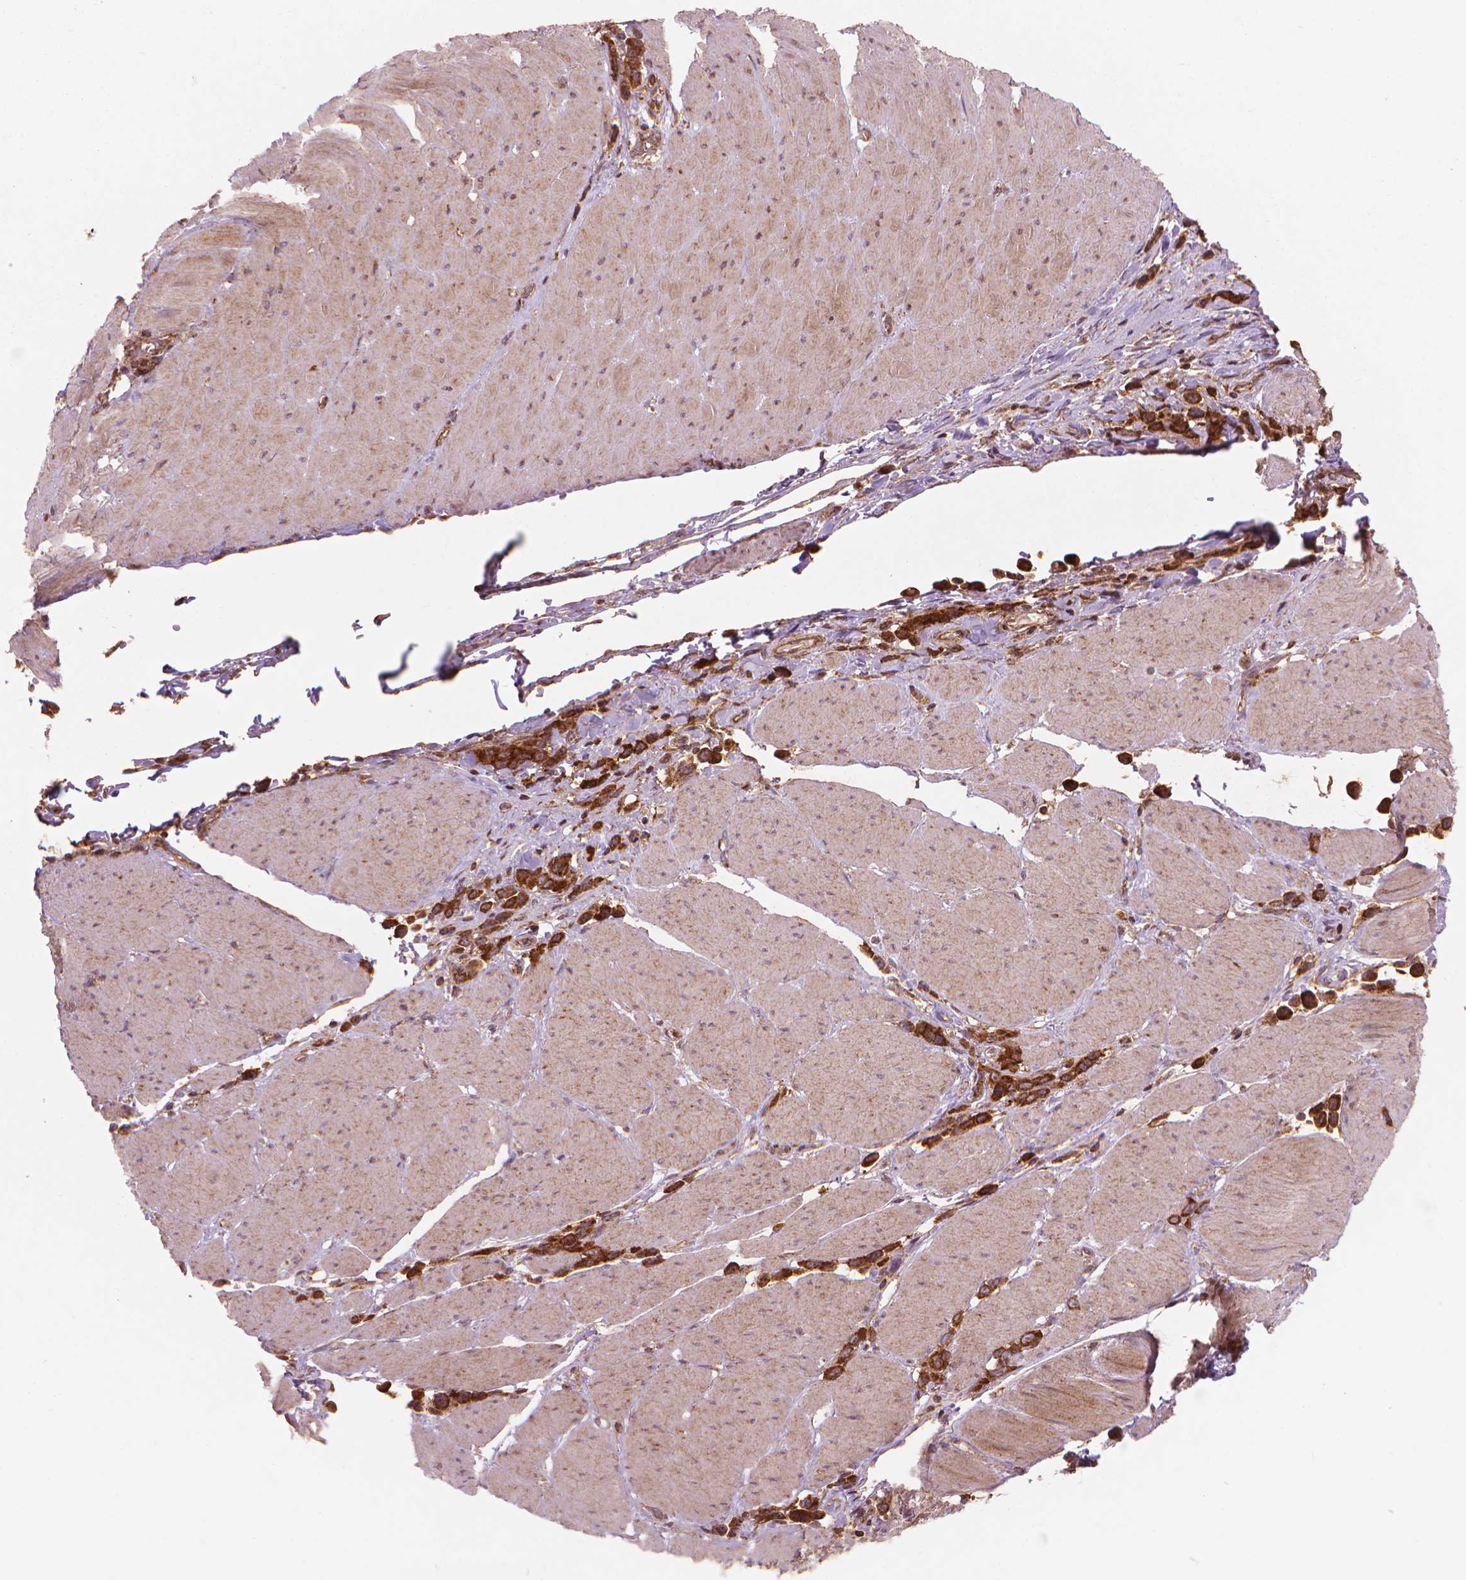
{"staining": {"intensity": "strong", "quantity": ">75%", "location": "cytoplasmic/membranous"}, "tissue": "stomach cancer", "cell_type": "Tumor cells", "image_type": "cancer", "snomed": [{"axis": "morphology", "description": "Adenocarcinoma, NOS"}, {"axis": "topography", "description": "Stomach"}], "caption": "An image of human adenocarcinoma (stomach) stained for a protein displays strong cytoplasmic/membranous brown staining in tumor cells.", "gene": "VARS2", "patient": {"sex": "male", "age": 47}}